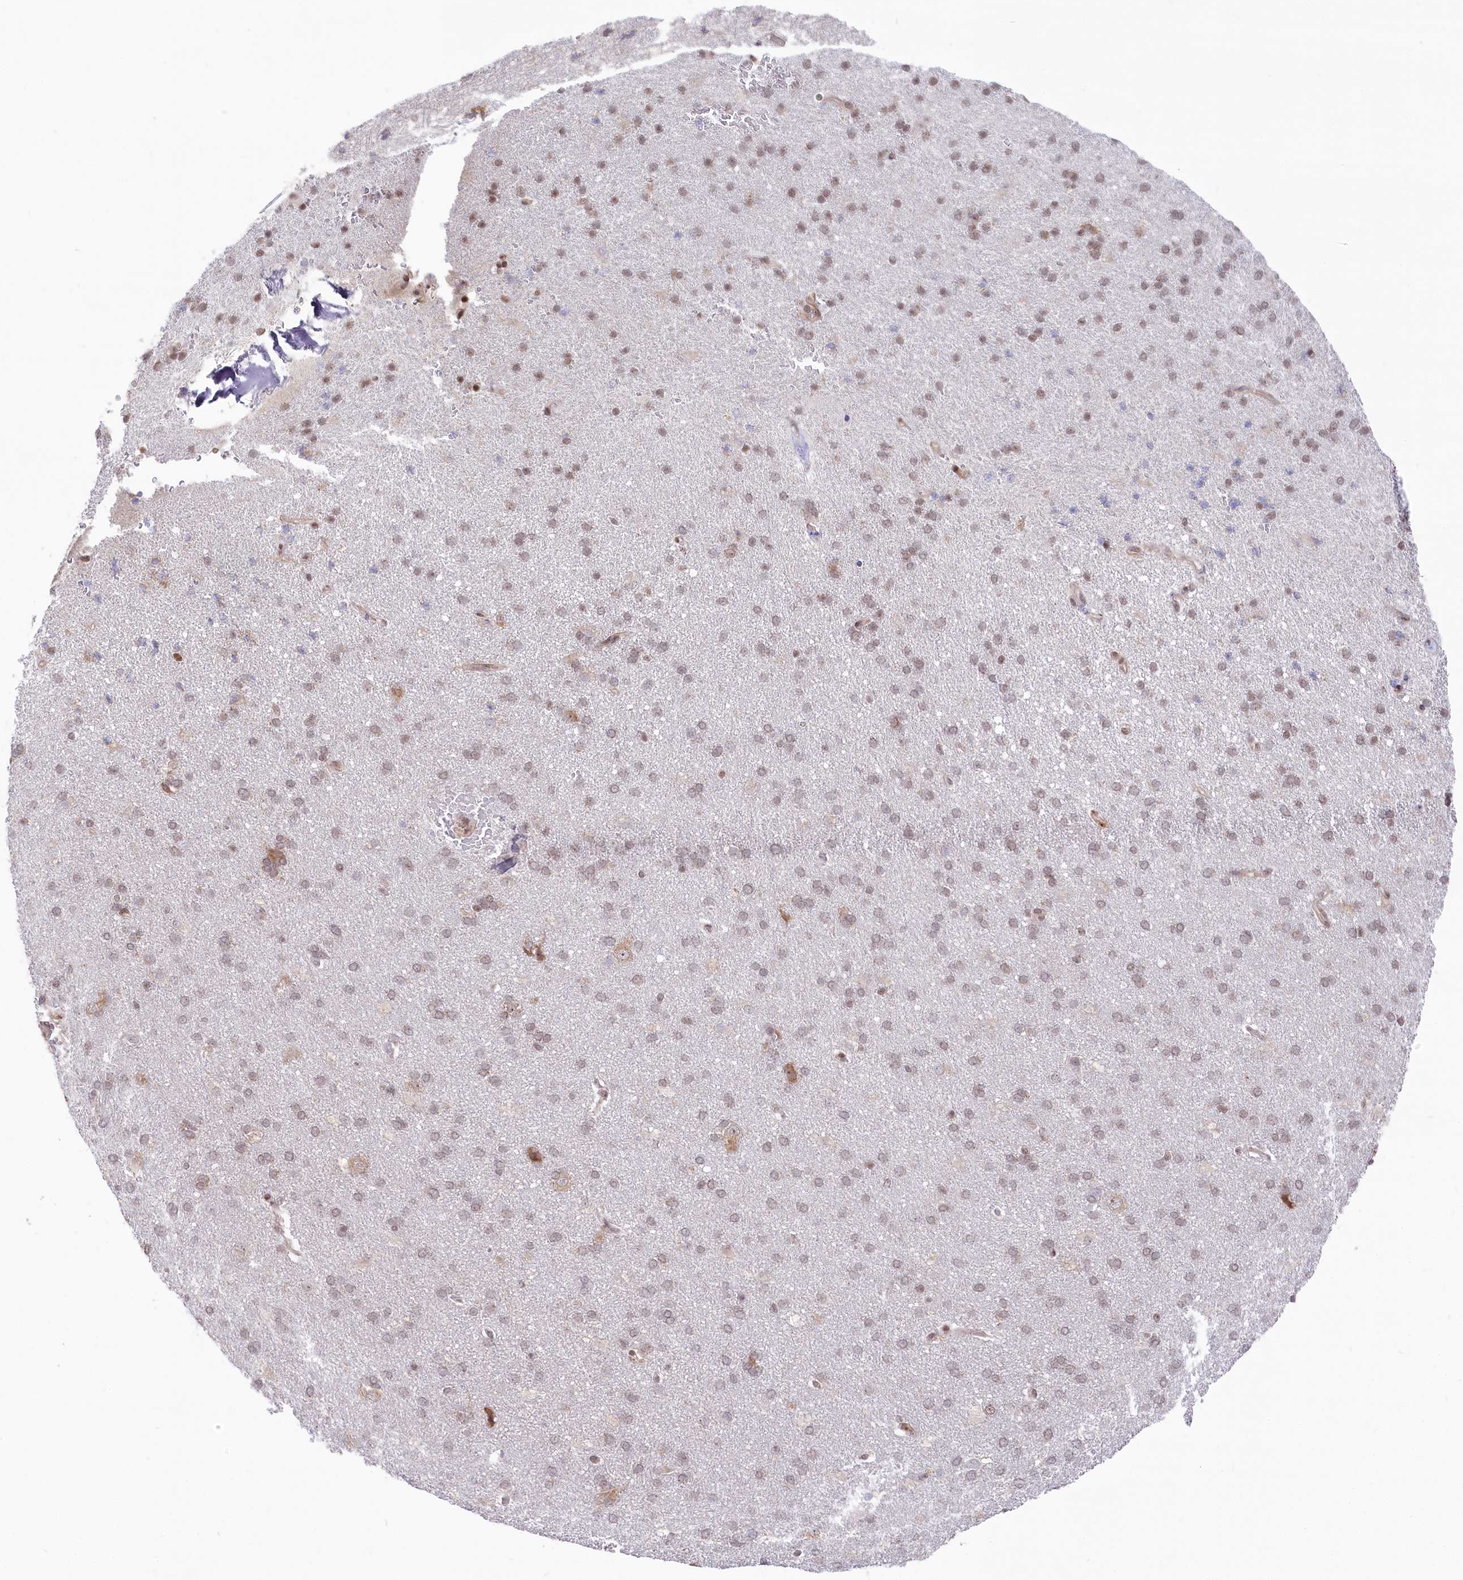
{"staining": {"intensity": "negative", "quantity": "none", "location": "none"}, "tissue": "cerebral cortex", "cell_type": "Endothelial cells", "image_type": "normal", "snomed": [{"axis": "morphology", "description": "Normal tissue, NOS"}, {"axis": "topography", "description": "Cerebral cortex"}], "caption": "IHC histopathology image of benign cerebral cortex stained for a protein (brown), which reveals no positivity in endothelial cells. Nuclei are stained in blue.", "gene": "CGGBP1", "patient": {"sex": "male", "age": 62}}